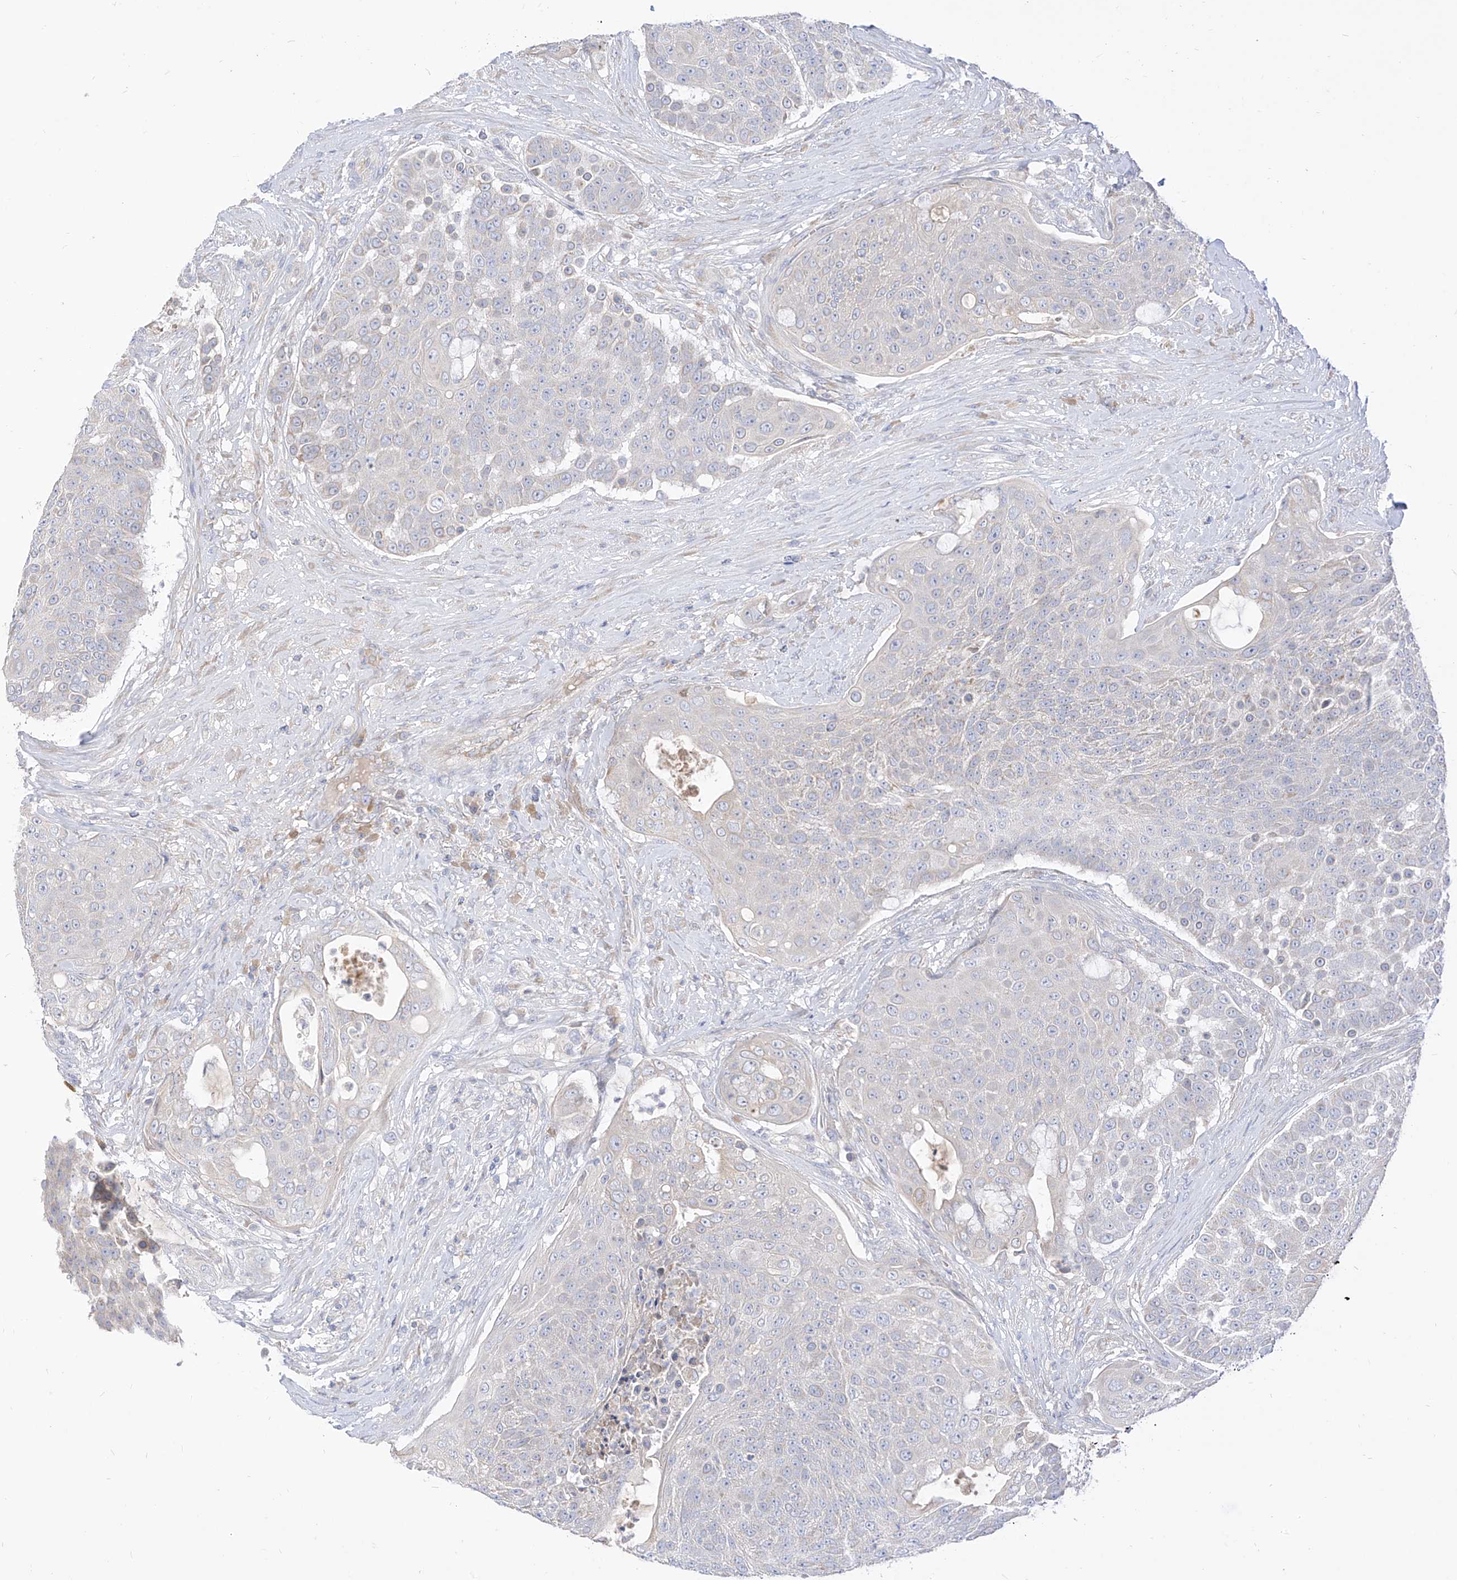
{"staining": {"intensity": "negative", "quantity": "none", "location": "none"}, "tissue": "urothelial cancer", "cell_type": "Tumor cells", "image_type": "cancer", "snomed": [{"axis": "morphology", "description": "Urothelial carcinoma, High grade"}, {"axis": "topography", "description": "Urinary bladder"}], "caption": "Immunohistochemistry micrograph of human high-grade urothelial carcinoma stained for a protein (brown), which displays no expression in tumor cells.", "gene": "RASA2", "patient": {"sex": "female", "age": 63}}